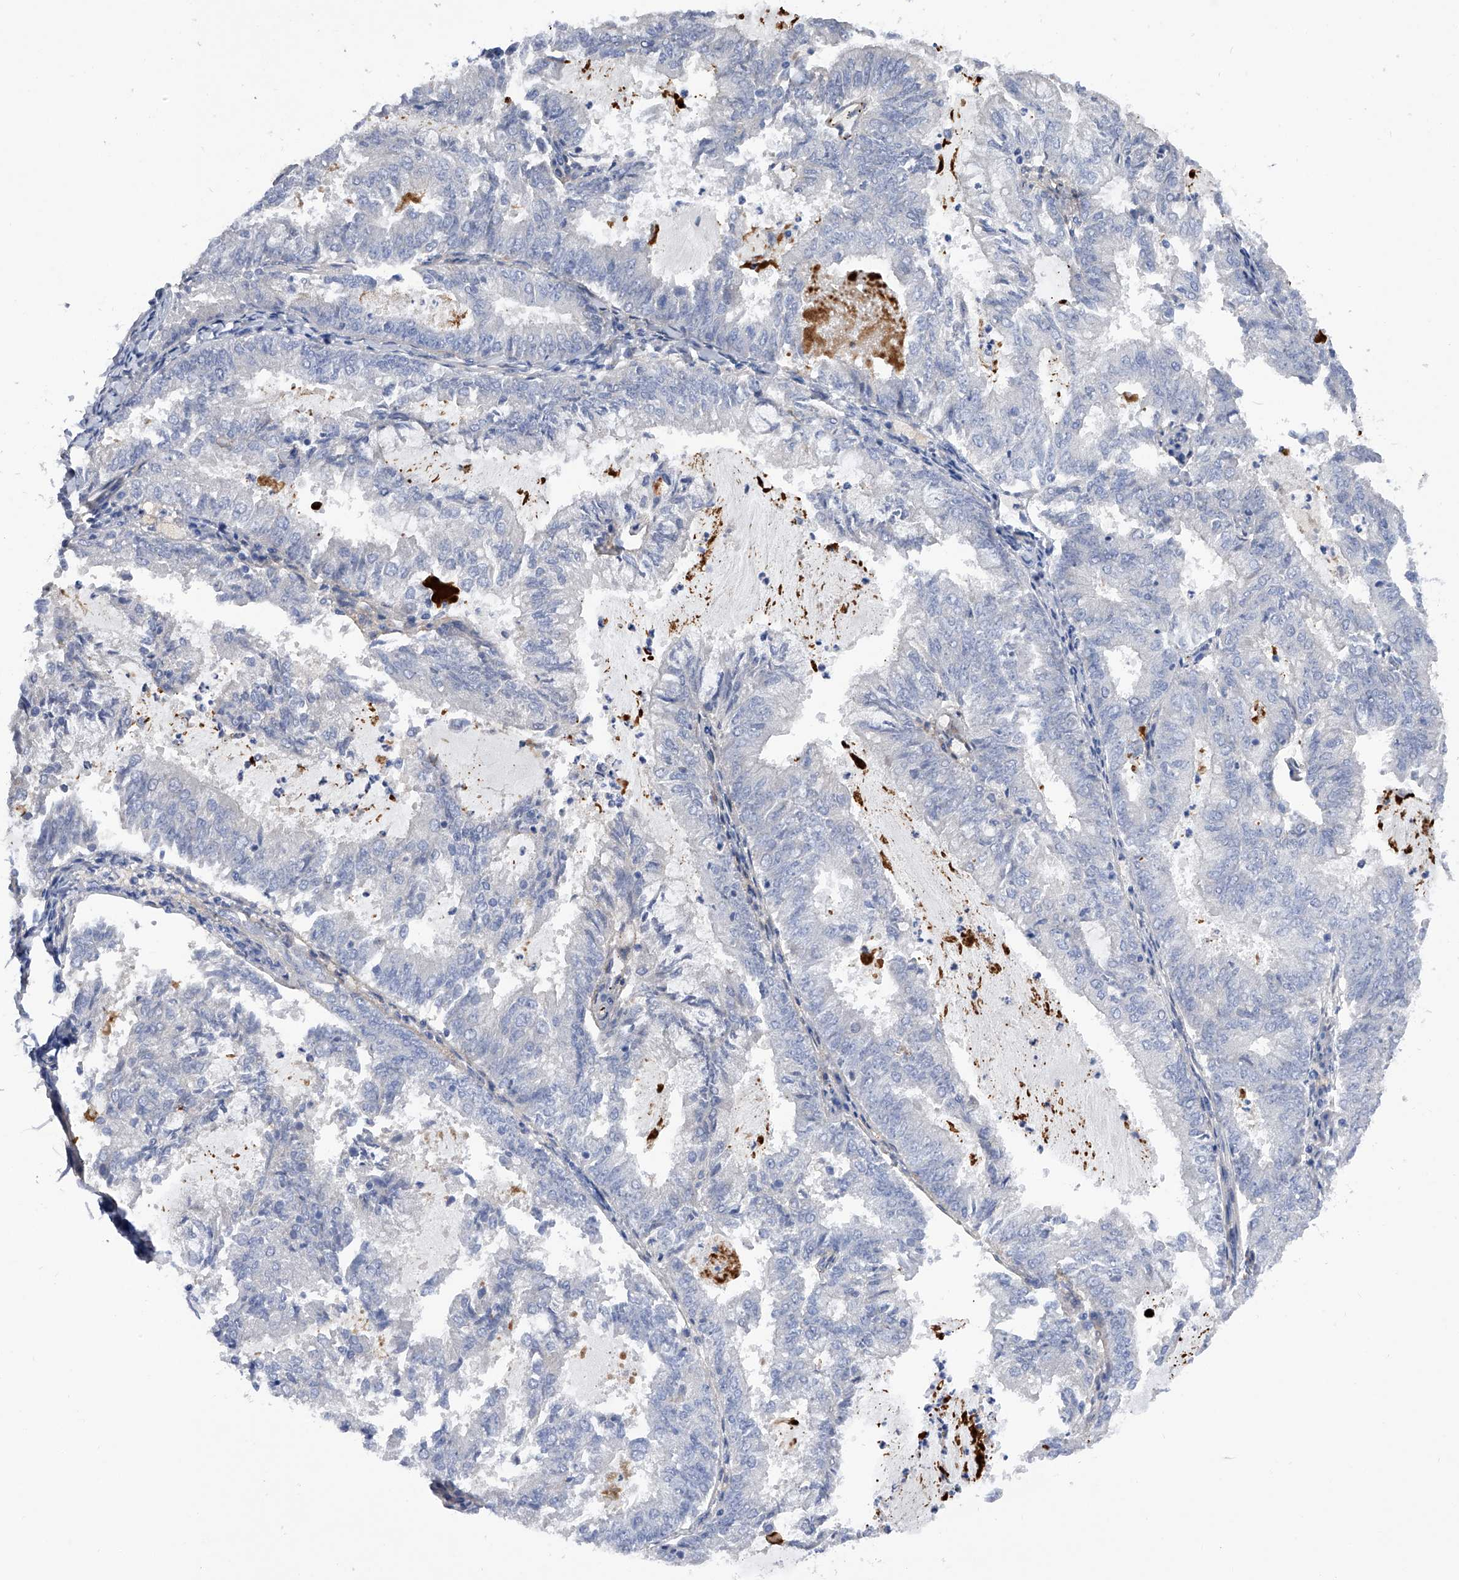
{"staining": {"intensity": "negative", "quantity": "none", "location": "none"}, "tissue": "endometrial cancer", "cell_type": "Tumor cells", "image_type": "cancer", "snomed": [{"axis": "morphology", "description": "Adenocarcinoma, NOS"}, {"axis": "topography", "description": "Endometrium"}], "caption": "Image shows no protein expression in tumor cells of adenocarcinoma (endometrial) tissue.", "gene": "RWDD2A", "patient": {"sex": "female", "age": 57}}